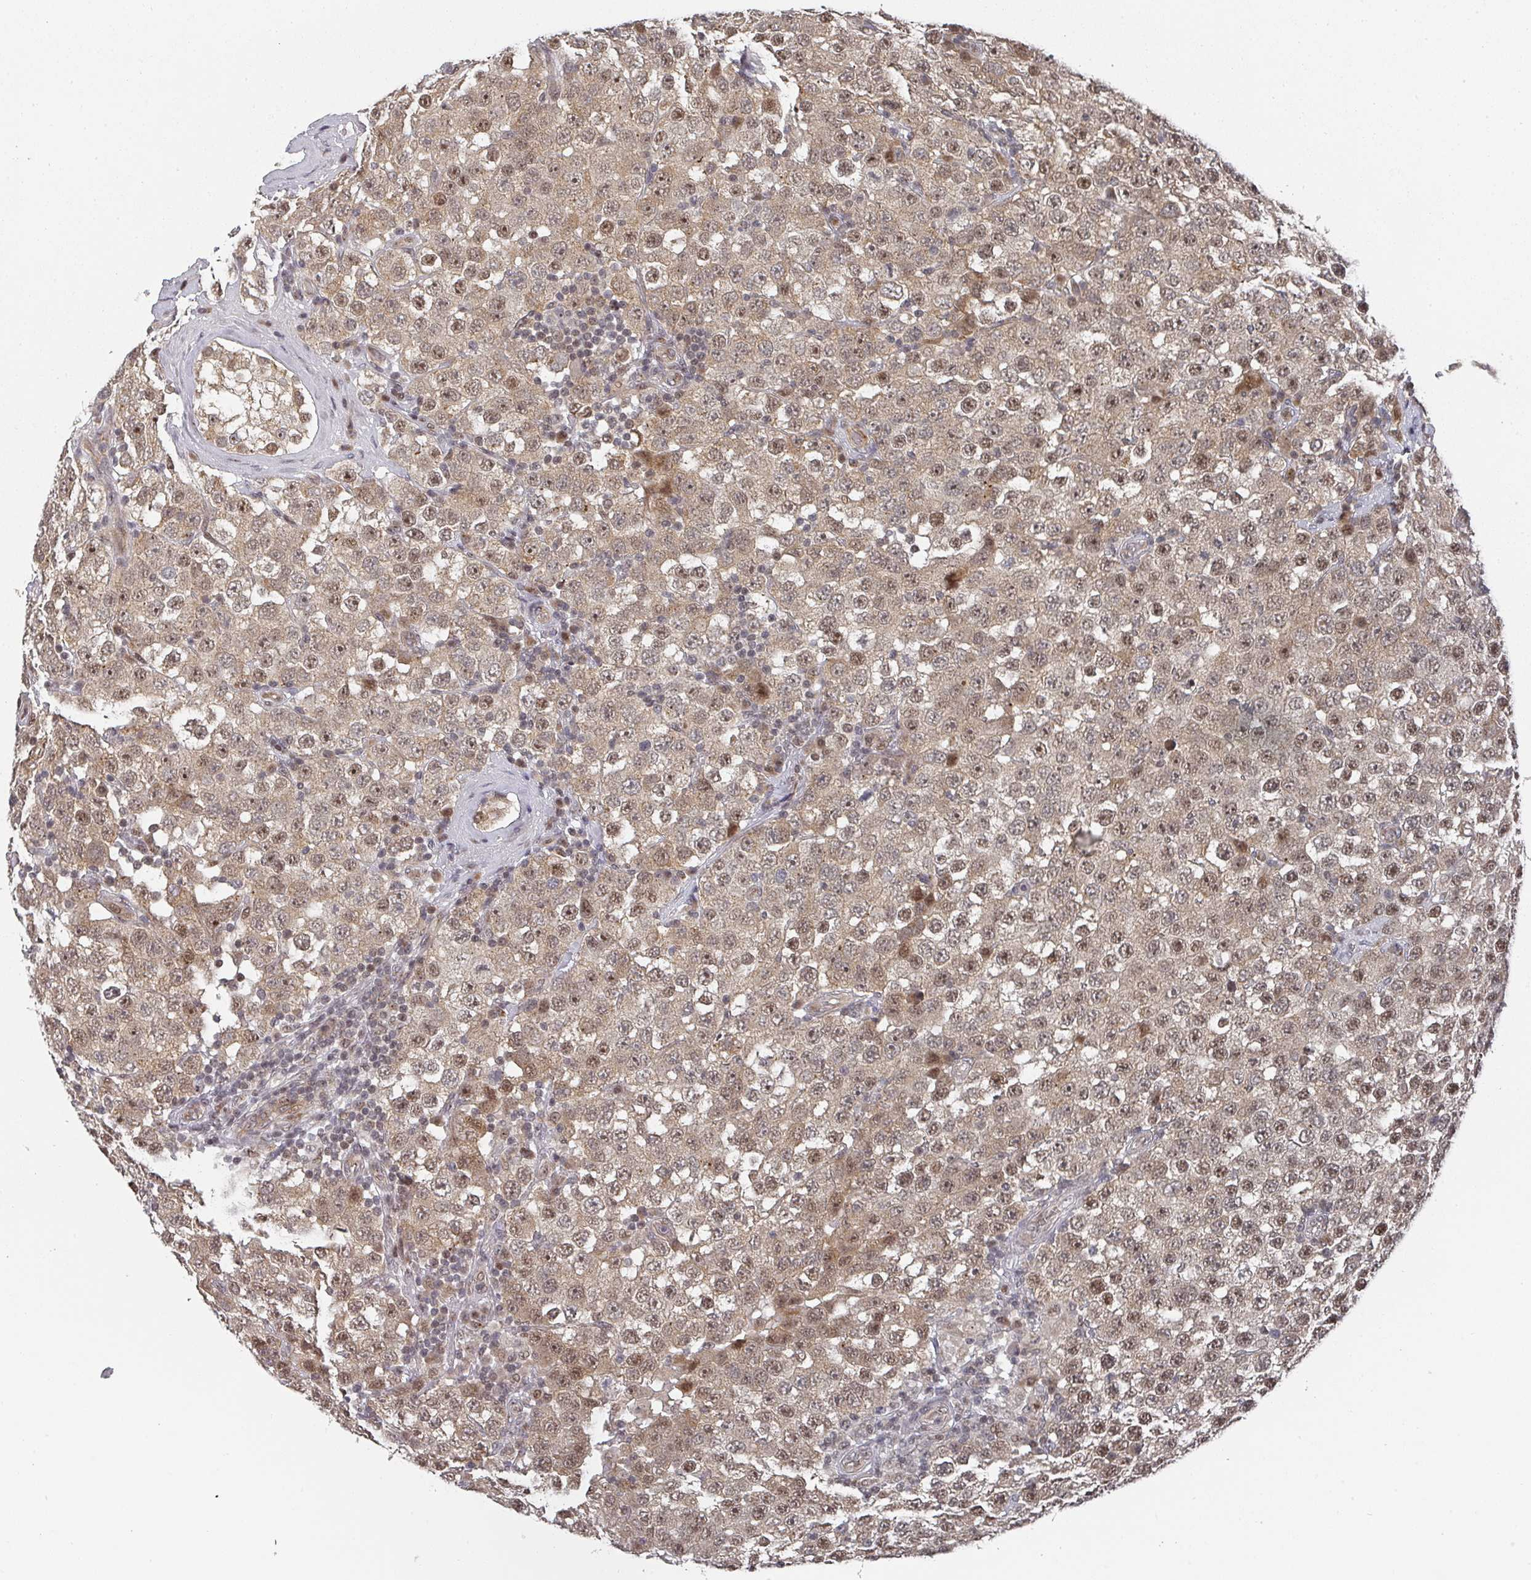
{"staining": {"intensity": "moderate", "quantity": ">75%", "location": "cytoplasmic/membranous,nuclear"}, "tissue": "testis cancer", "cell_type": "Tumor cells", "image_type": "cancer", "snomed": [{"axis": "morphology", "description": "Seminoma, NOS"}, {"axis": "topography", "description": "Testis"}], "caption": "Testis seminoma was stained to show a protein in brown. There is medium levels of moderate cytoplasmic/membranous and nuclear positivity in approximately >75% of tumor cells.", "gene": "KIF1C", "patient": {"sex": "male", "age": 28}}